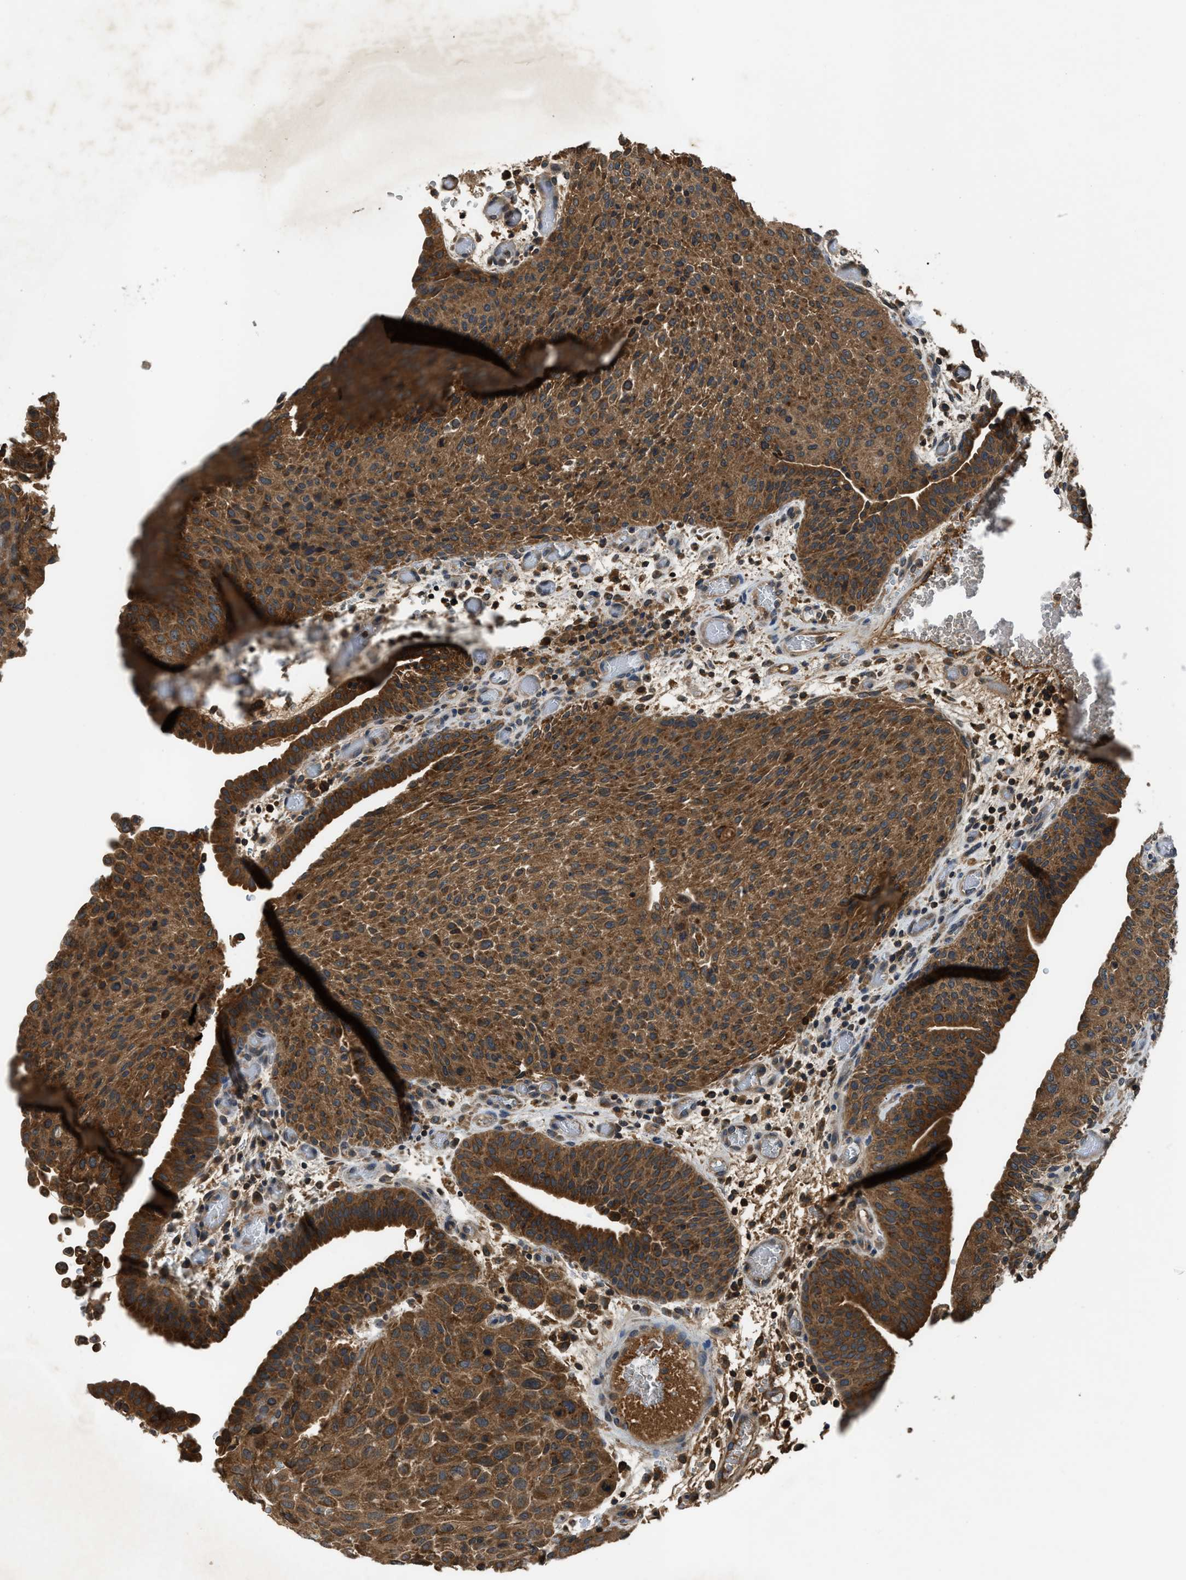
{"staining": {"intensity": "strong", "quantity": ">75%", "location": "cytoplasmic/membranous"}, "tissue": "urothelial cancer", "cell_type": "Tumor cells", "image_type": "cancer", "snomed": [{"axis": "morphology", "description": "Urothelial carcinoma, Low grade"}, {"axis": "morphology", "description": "Urothelial carcinoma, High grade"}, {"axis": "topography", "description": "Urinary bladder"}], "caption": "The photomicrograph shows immunohistochemical staining of urothelial cancer. There is strong cytoplasmic/membranous staining is appreciated in approximately >75% of tumor cells.", "gene": "PAFAH2", "patient": {"sex": "male", "age": 35}}